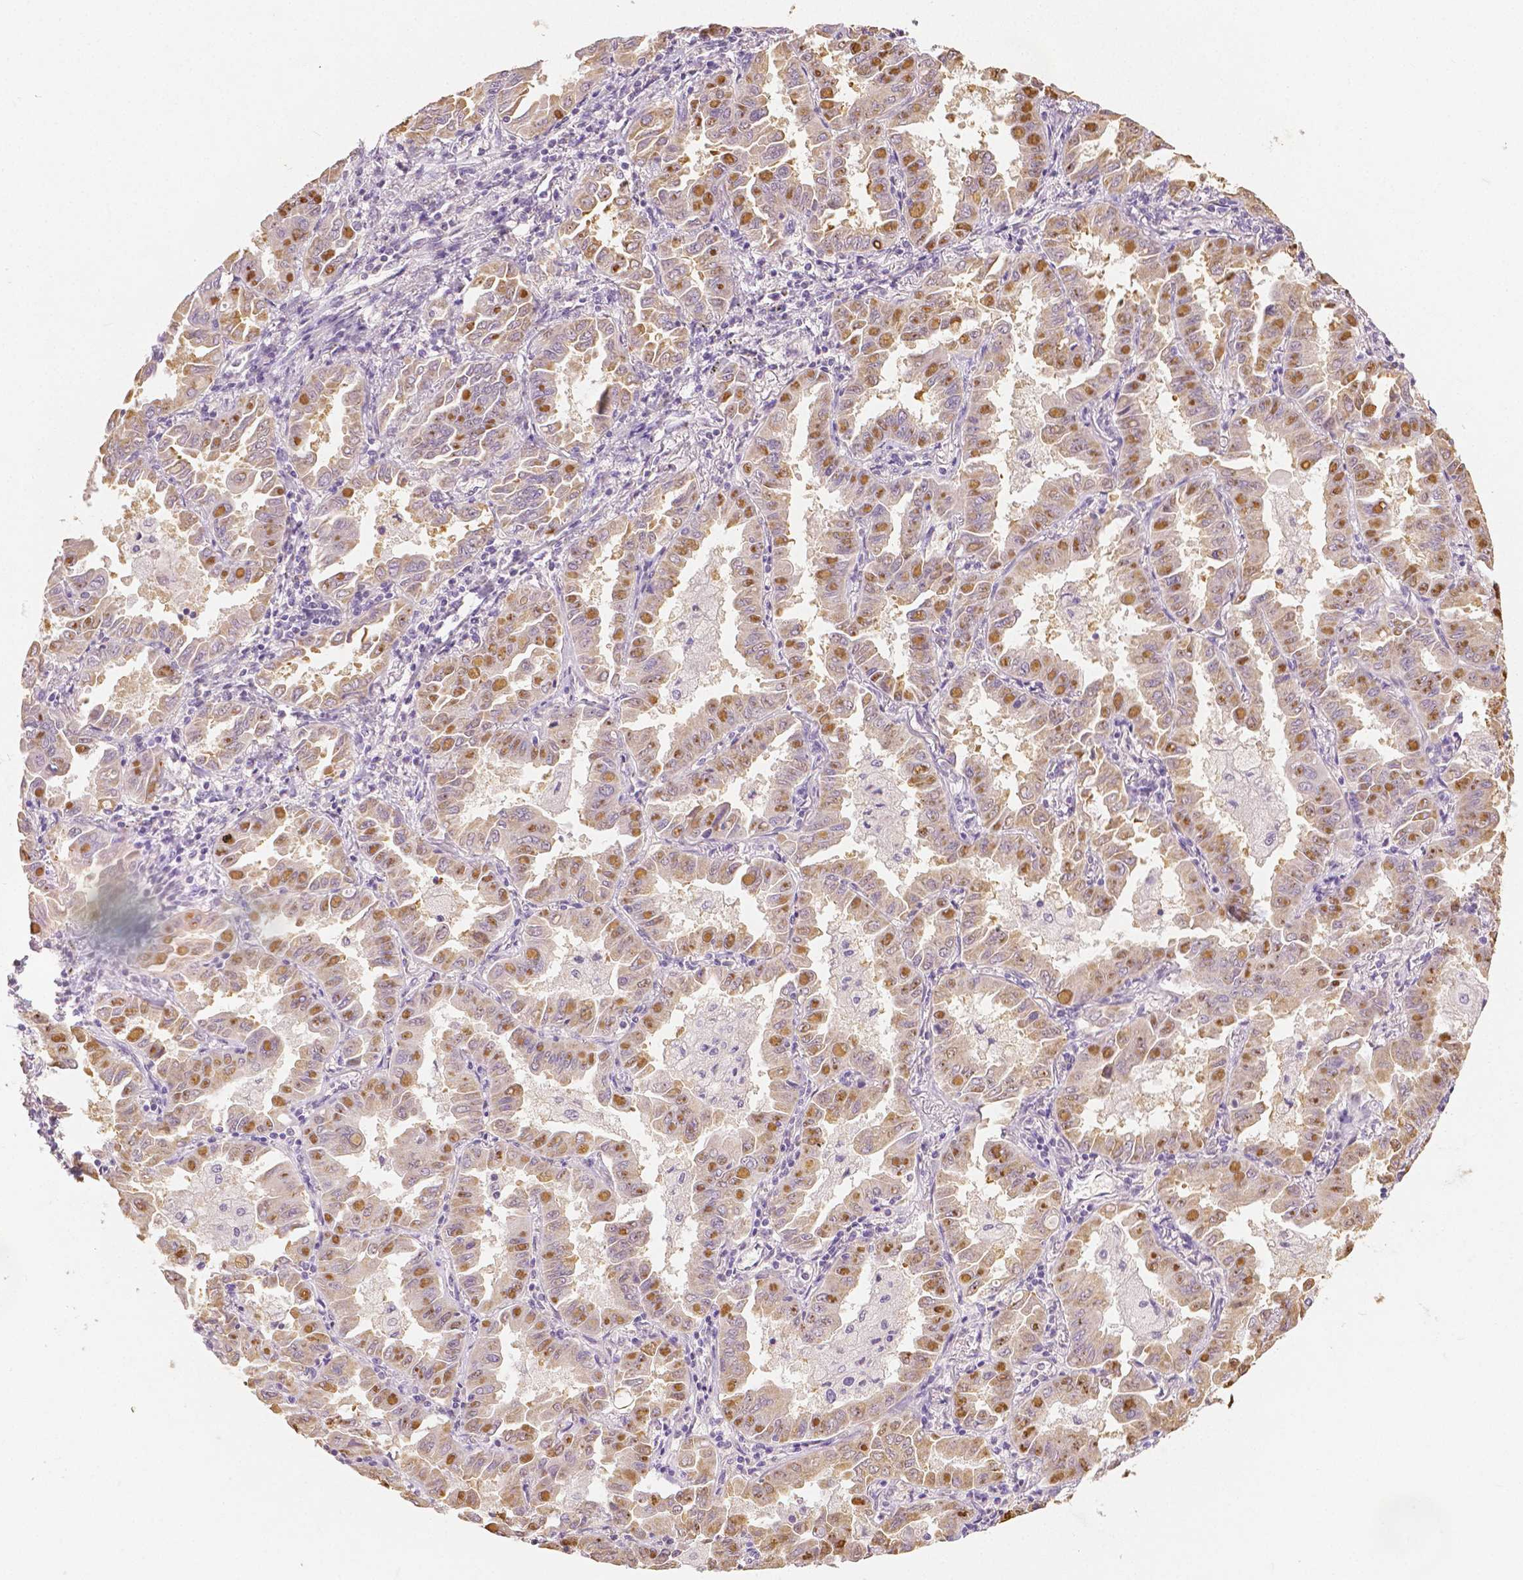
{"staining": {"intensity": "moderate", "quantity": "25%-75%", "location": "cytoplasmic/membranous"}, "tissue": "lung cancer", "cell_type": "Tumor cells", "image_type": "cancer", "snomed": [{"axis": "morphology", "description": "Adenocarcinoma, NOS"}, {"axis": "topography", "description": "Lung"}], "caption": "A micrograph of lung adenocarcinoma stained for a protein reveals moderate cytoplasmic/membranous brown staining in tumor cells.", "gene": "TGM1", "patient": {"sex": "male", "age": 64}}